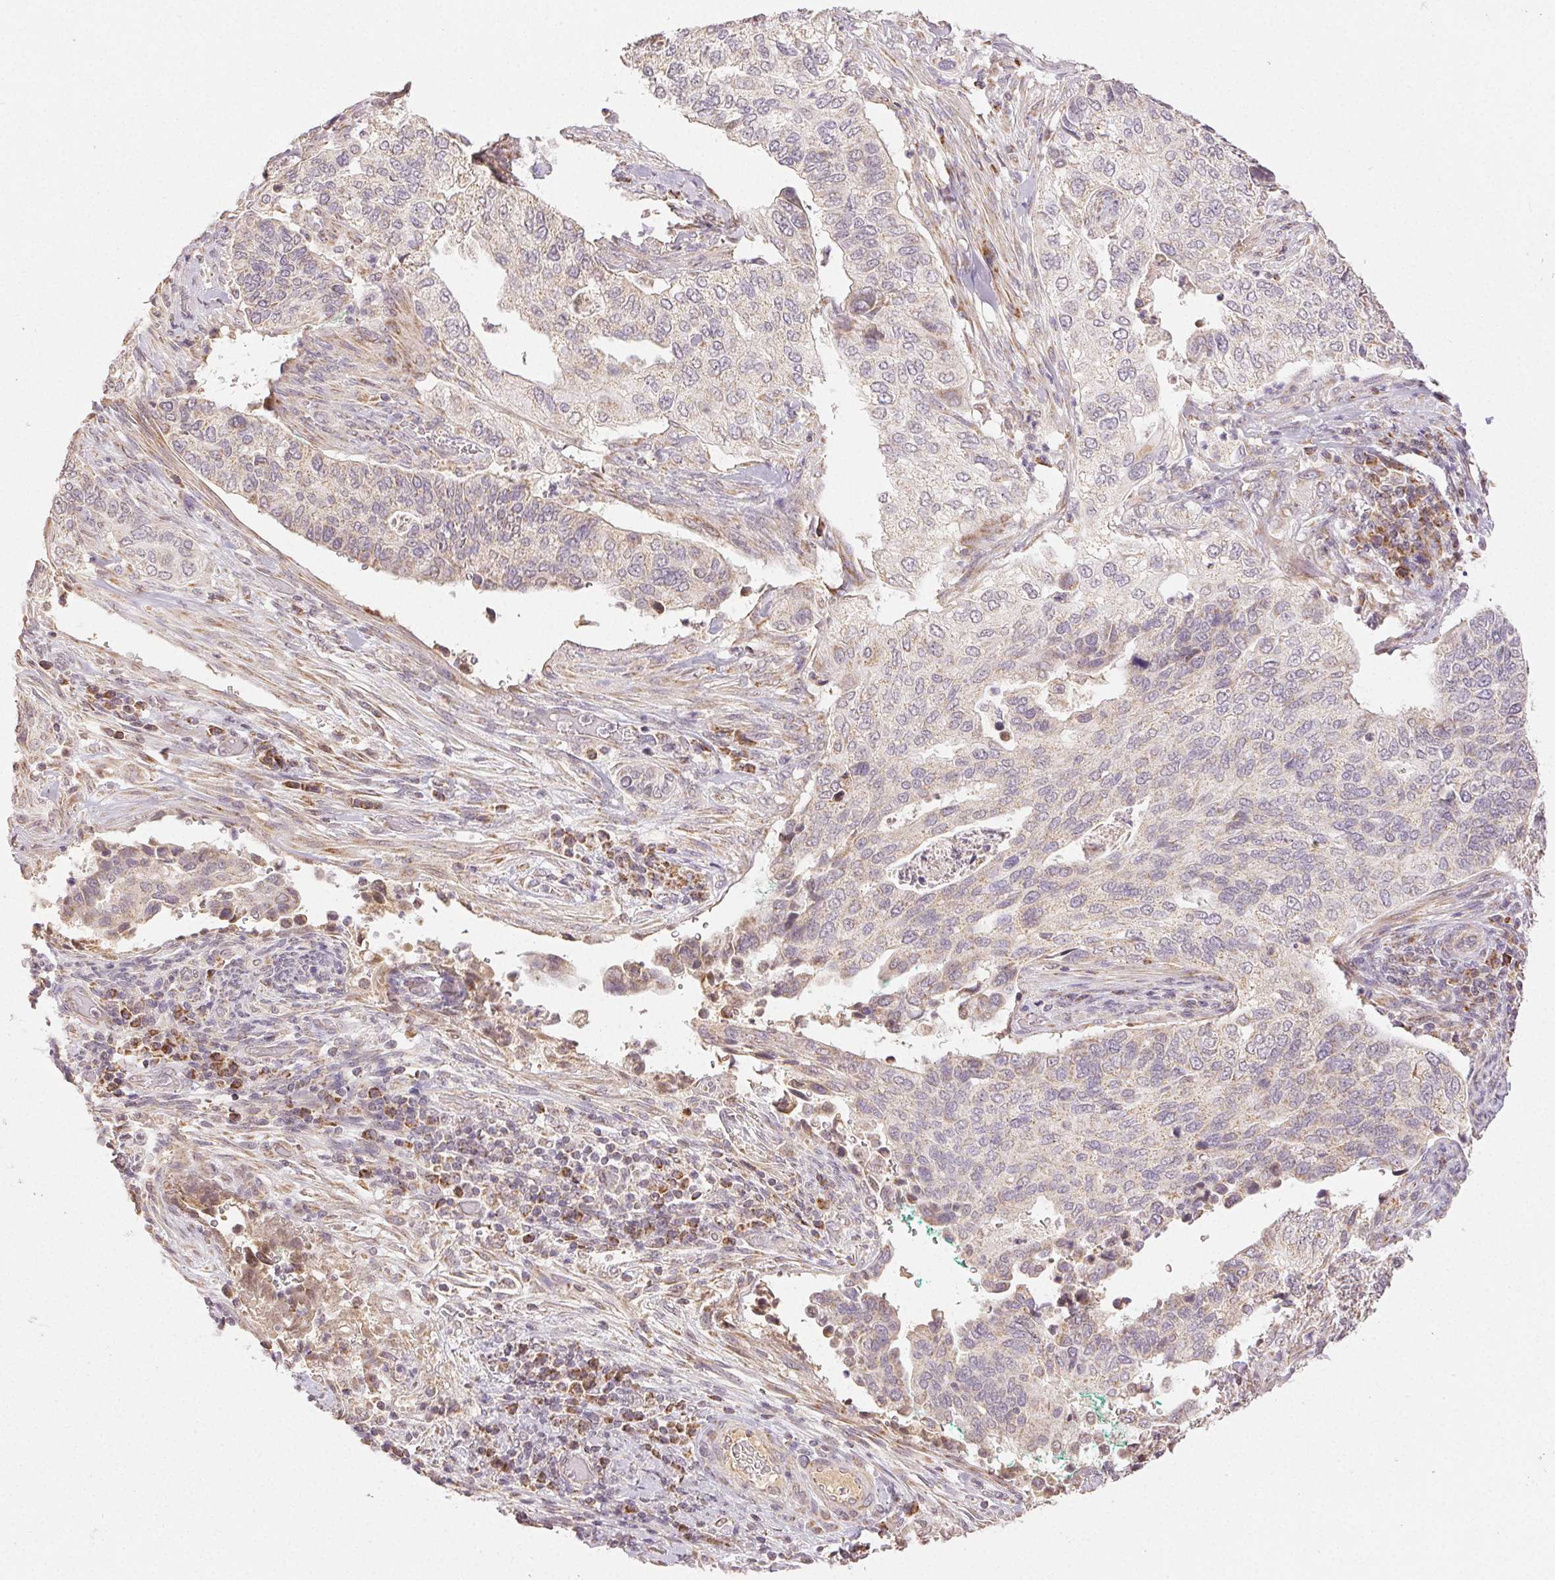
{"staining": {"intensity": "weak", "quantity": "<25%", "location": "cytoplasmic/membranous"}, "tissue": "cervical cancer", "cell_type": "Tumor cells", "image_type": "cancer", "snomed": [{"axis": "morphology", "description": "Squamous cell carcinoma, NOS"}, {"axis": "topography", "description": "Cervix"}], "caption": "An immunohistochemistry (IHC) histopathology image of cervical squamous cell carcinoma is shown. There is no staining in tumor cells of cervical squamous cell carcinoma. The staining was performed using DAB (3,3'-diaminobenzidine) to visualize the protein expression in brown, while the nuclei were stained in blue with hematoxylin (Magnification: 20x).", "gene": "CLASP1", "patient": {"sex": "female", "age": 38}}